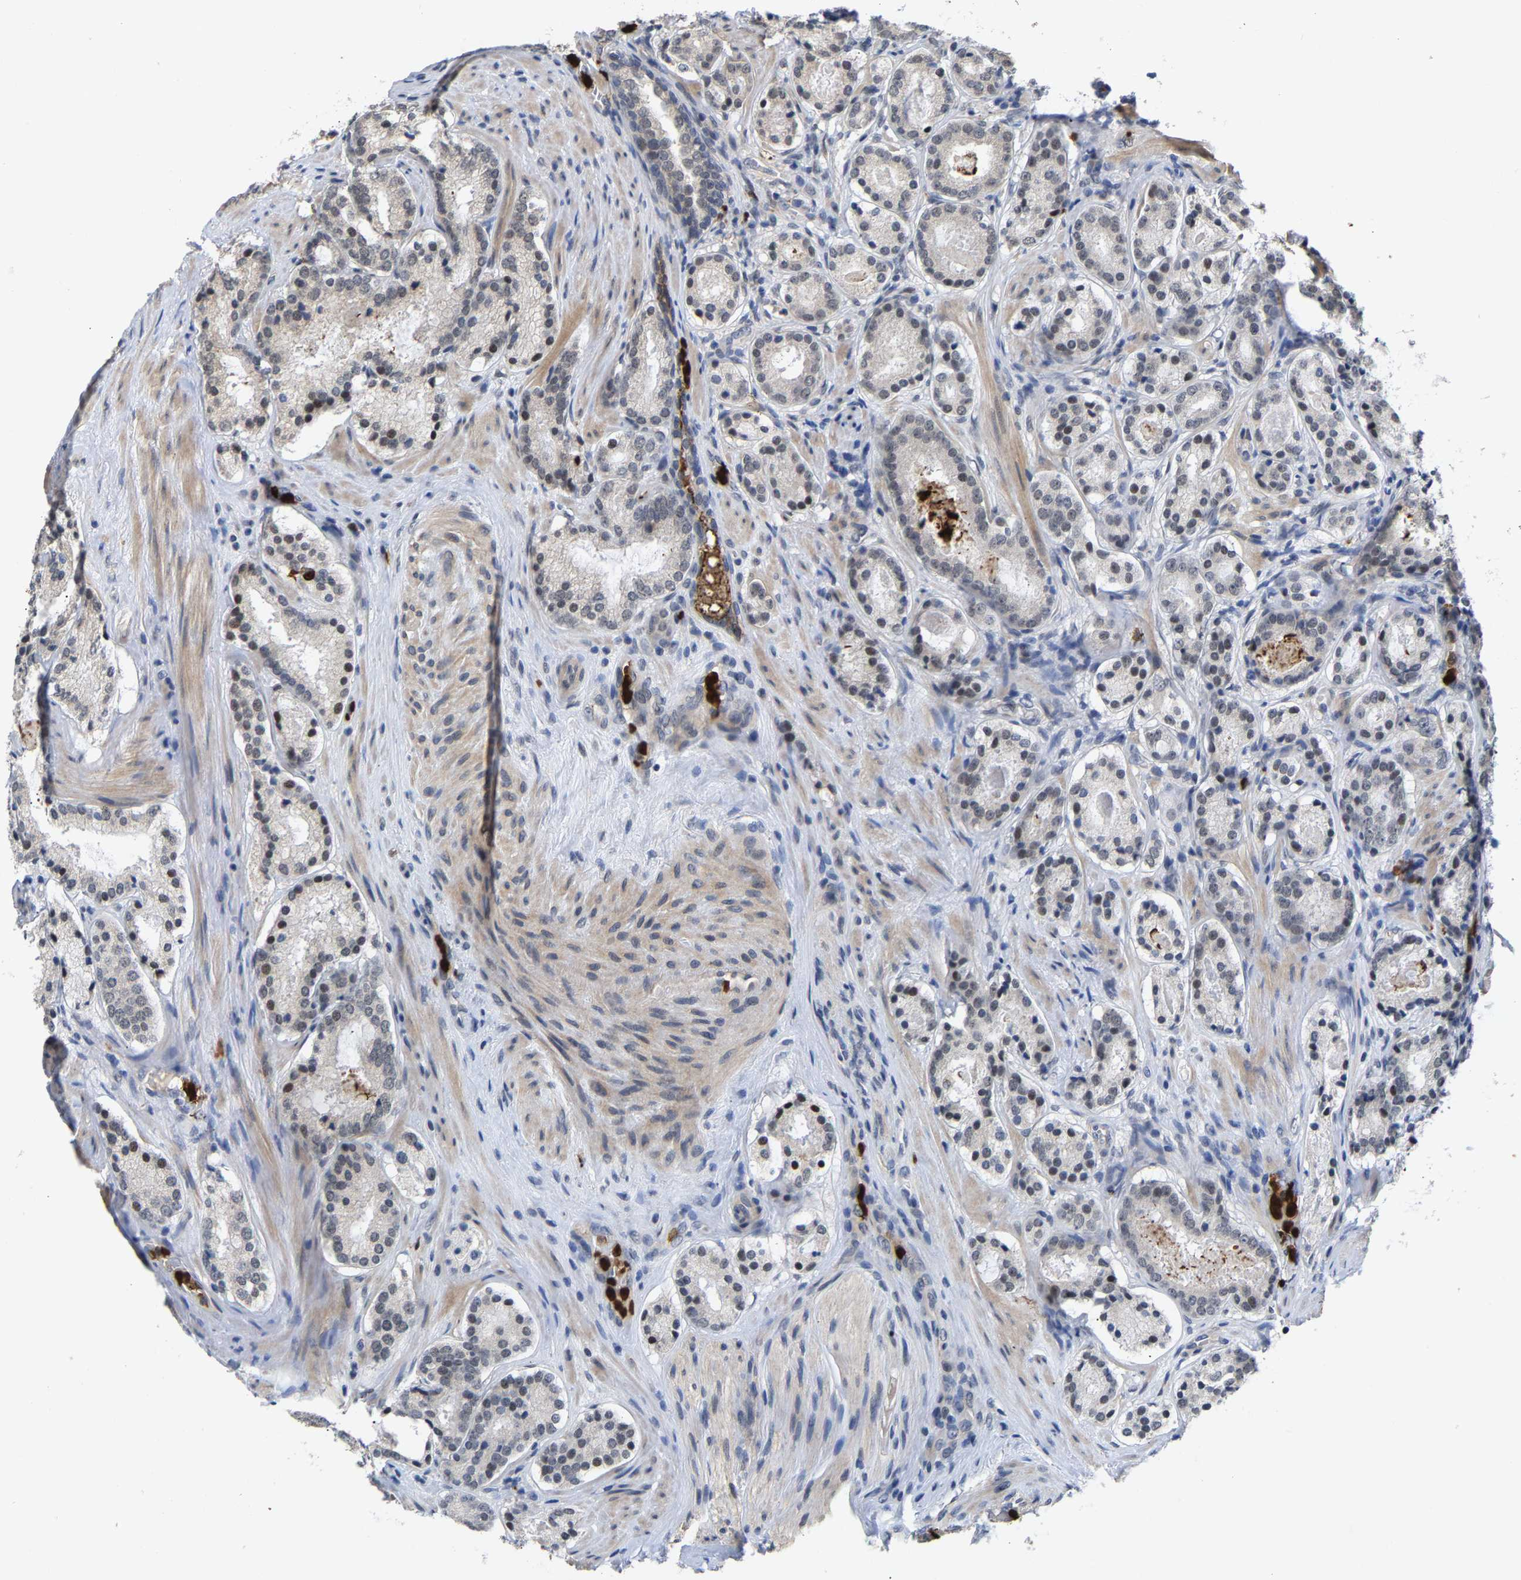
{"staining": {"intensity": "moderate", "quantity": "<25%", "location": "nuclear"}, "tissue": "prostate cancer", "cell_type": "Tumor cells", "image_type": "cancer", "snomed": [{"axis": "morphology", "description": "Adenocarcinoma, Low grade"}, {"axis": "topography", "description": "Prostate"}], "caption": "IHC of prostate adenocarcinoma (low-grade) exhibits low levels of moderate nuclear positivity in about <25% of tumor cells.", "gene": "TDRD7", "patient": {"sex": "male", "age": 69}}